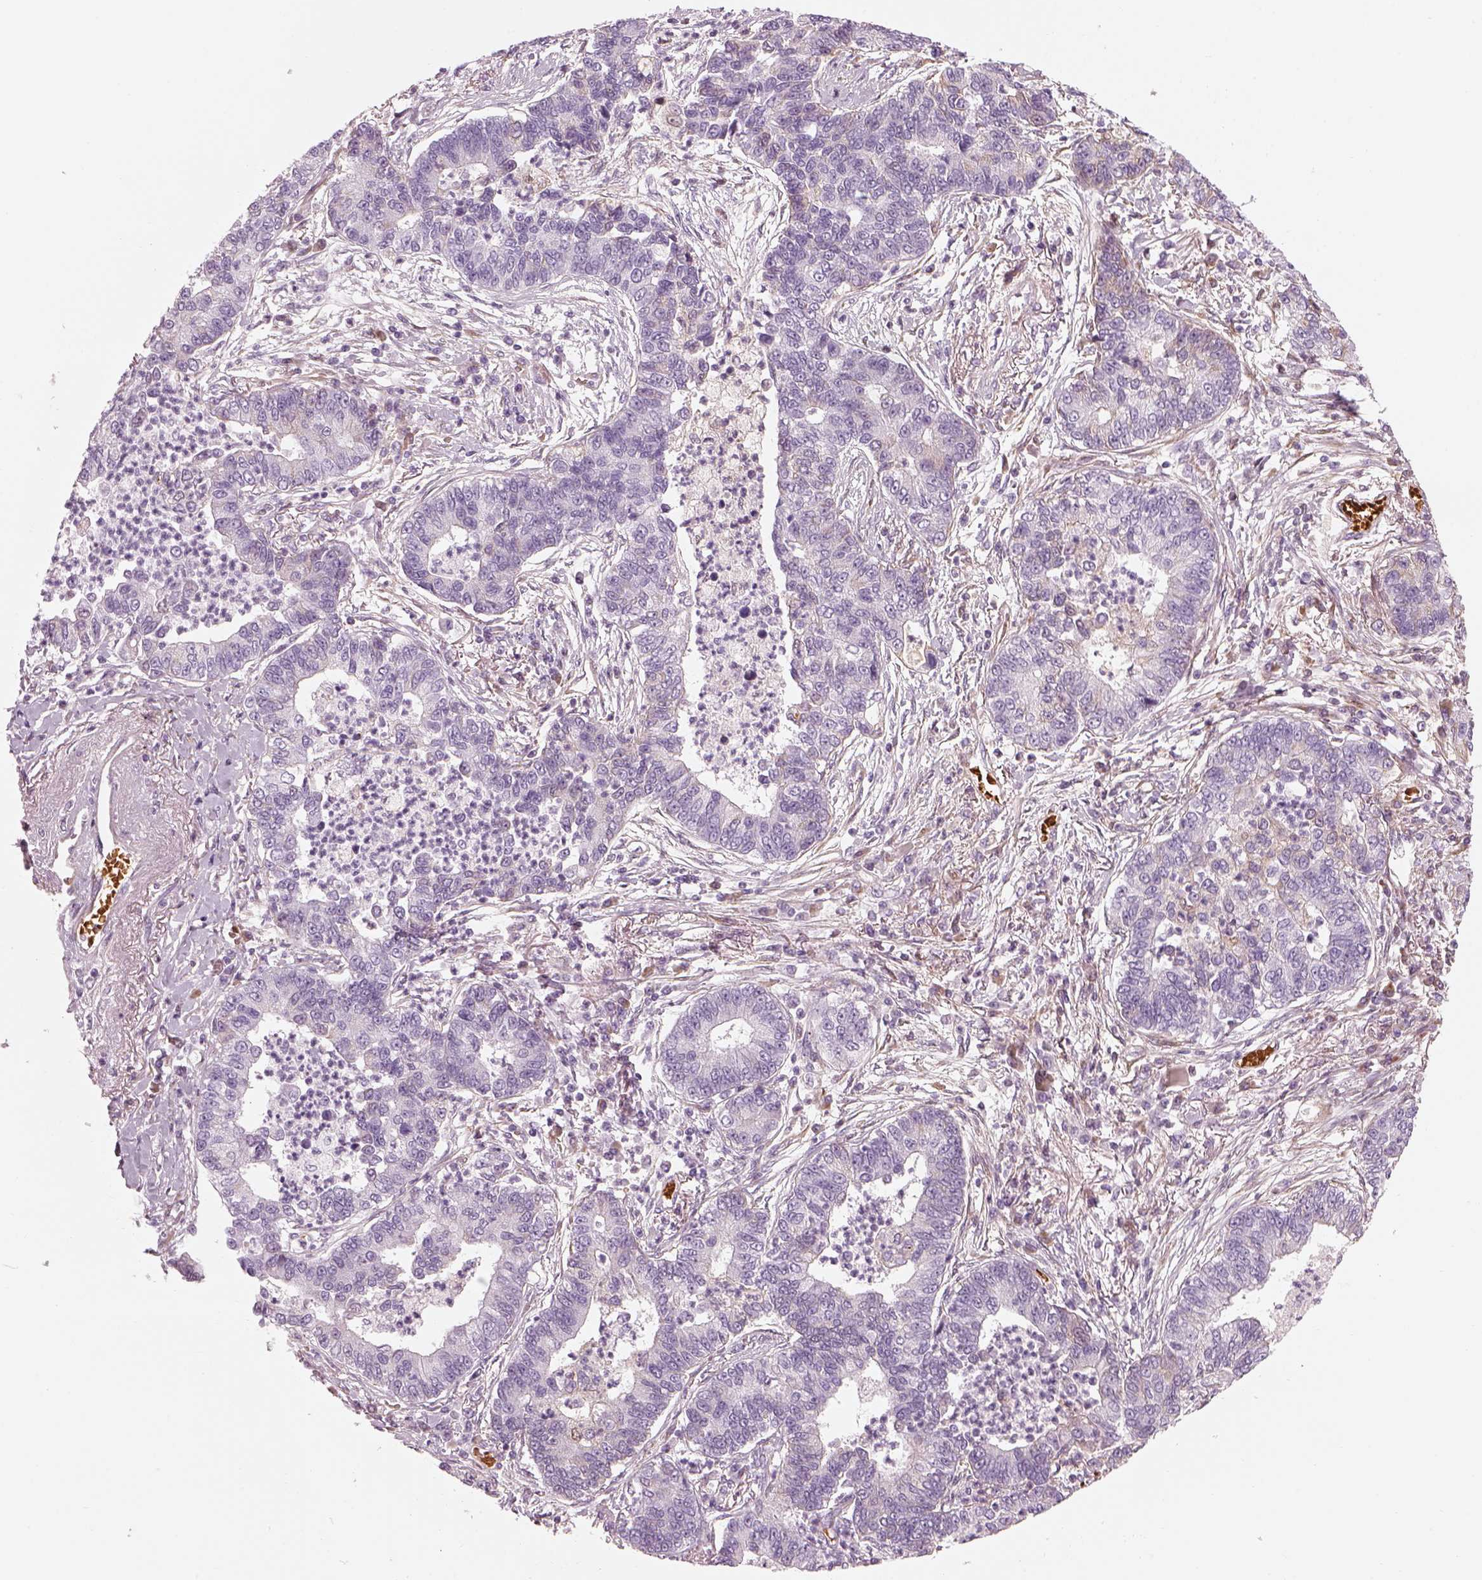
{"staining": {"intensity": "negative", "quantity": "none", "location": "none"}, "tissue": "lung cancer", "cell_type": "Tumor cells", "image_type": "cancer", "snomed": [{"axis": "morphology", "description": "Adenocarcinoma, NOS"}, {"axis": "topography", "description": "Lung"}], "caption": "Photomicrograph shows no significant protein positivity in tumor cells of adenocarcinoma (lung).", "gene": "PABPC1L2B", "patient": {"sex": "female", "age": 57}}